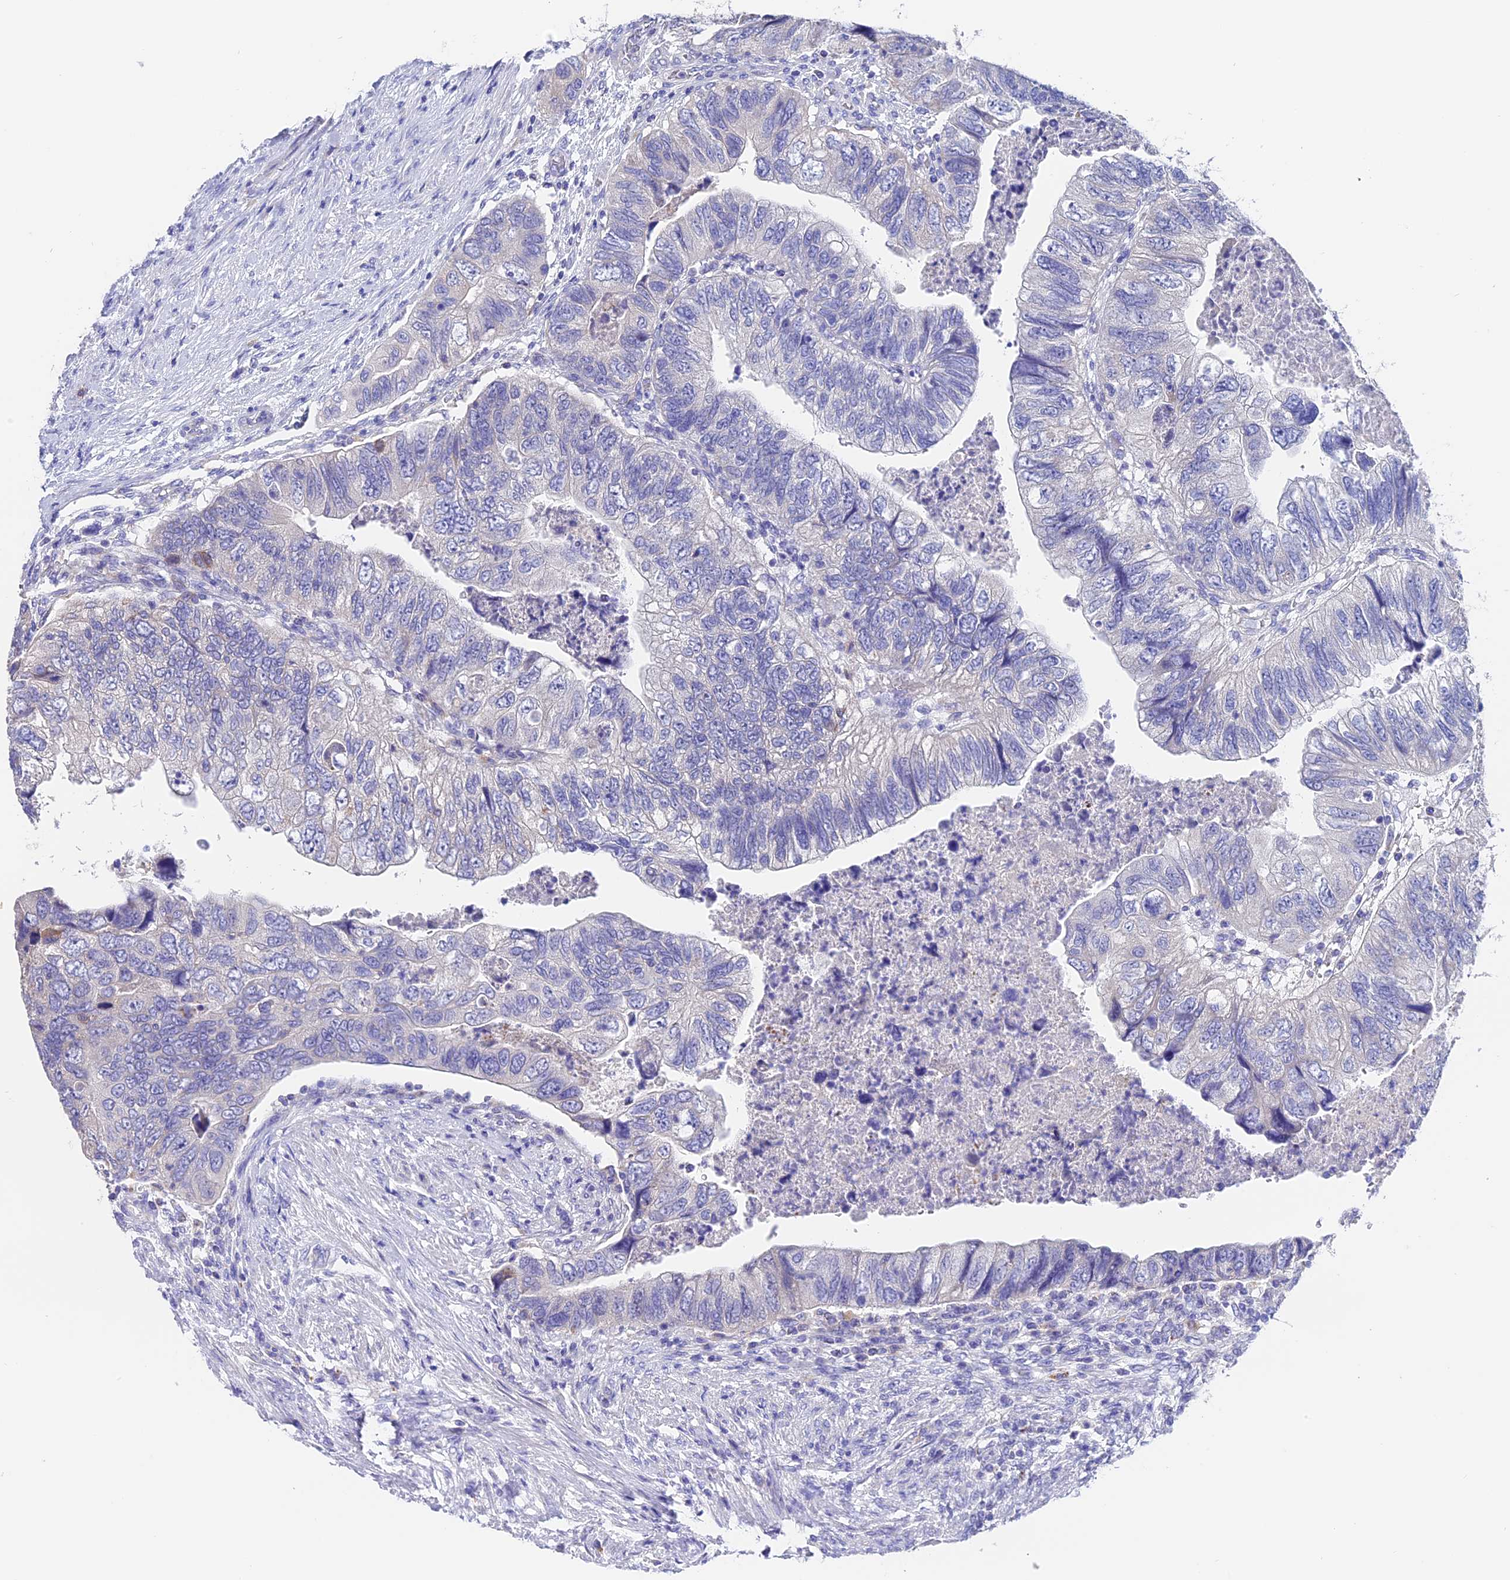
{"staining": {"intensity": "negative", "quantity": "none", "location": "none"}, "tissue": "colorectal cancer", "cell_type": "Tumor cells", "image_type": "cancer", "snomed": [{"axis": "morphology", "description": "Adenocarcinoma, NOS"}, {"axis": "topography", "description": "Rectum"}], "caption": "IHC of human colorectal cancer (adenocarcinoma) reveals no positivity in tumor cells.", "gene": "LYPD6", "patient": {"sex": "male", "age": 63}}